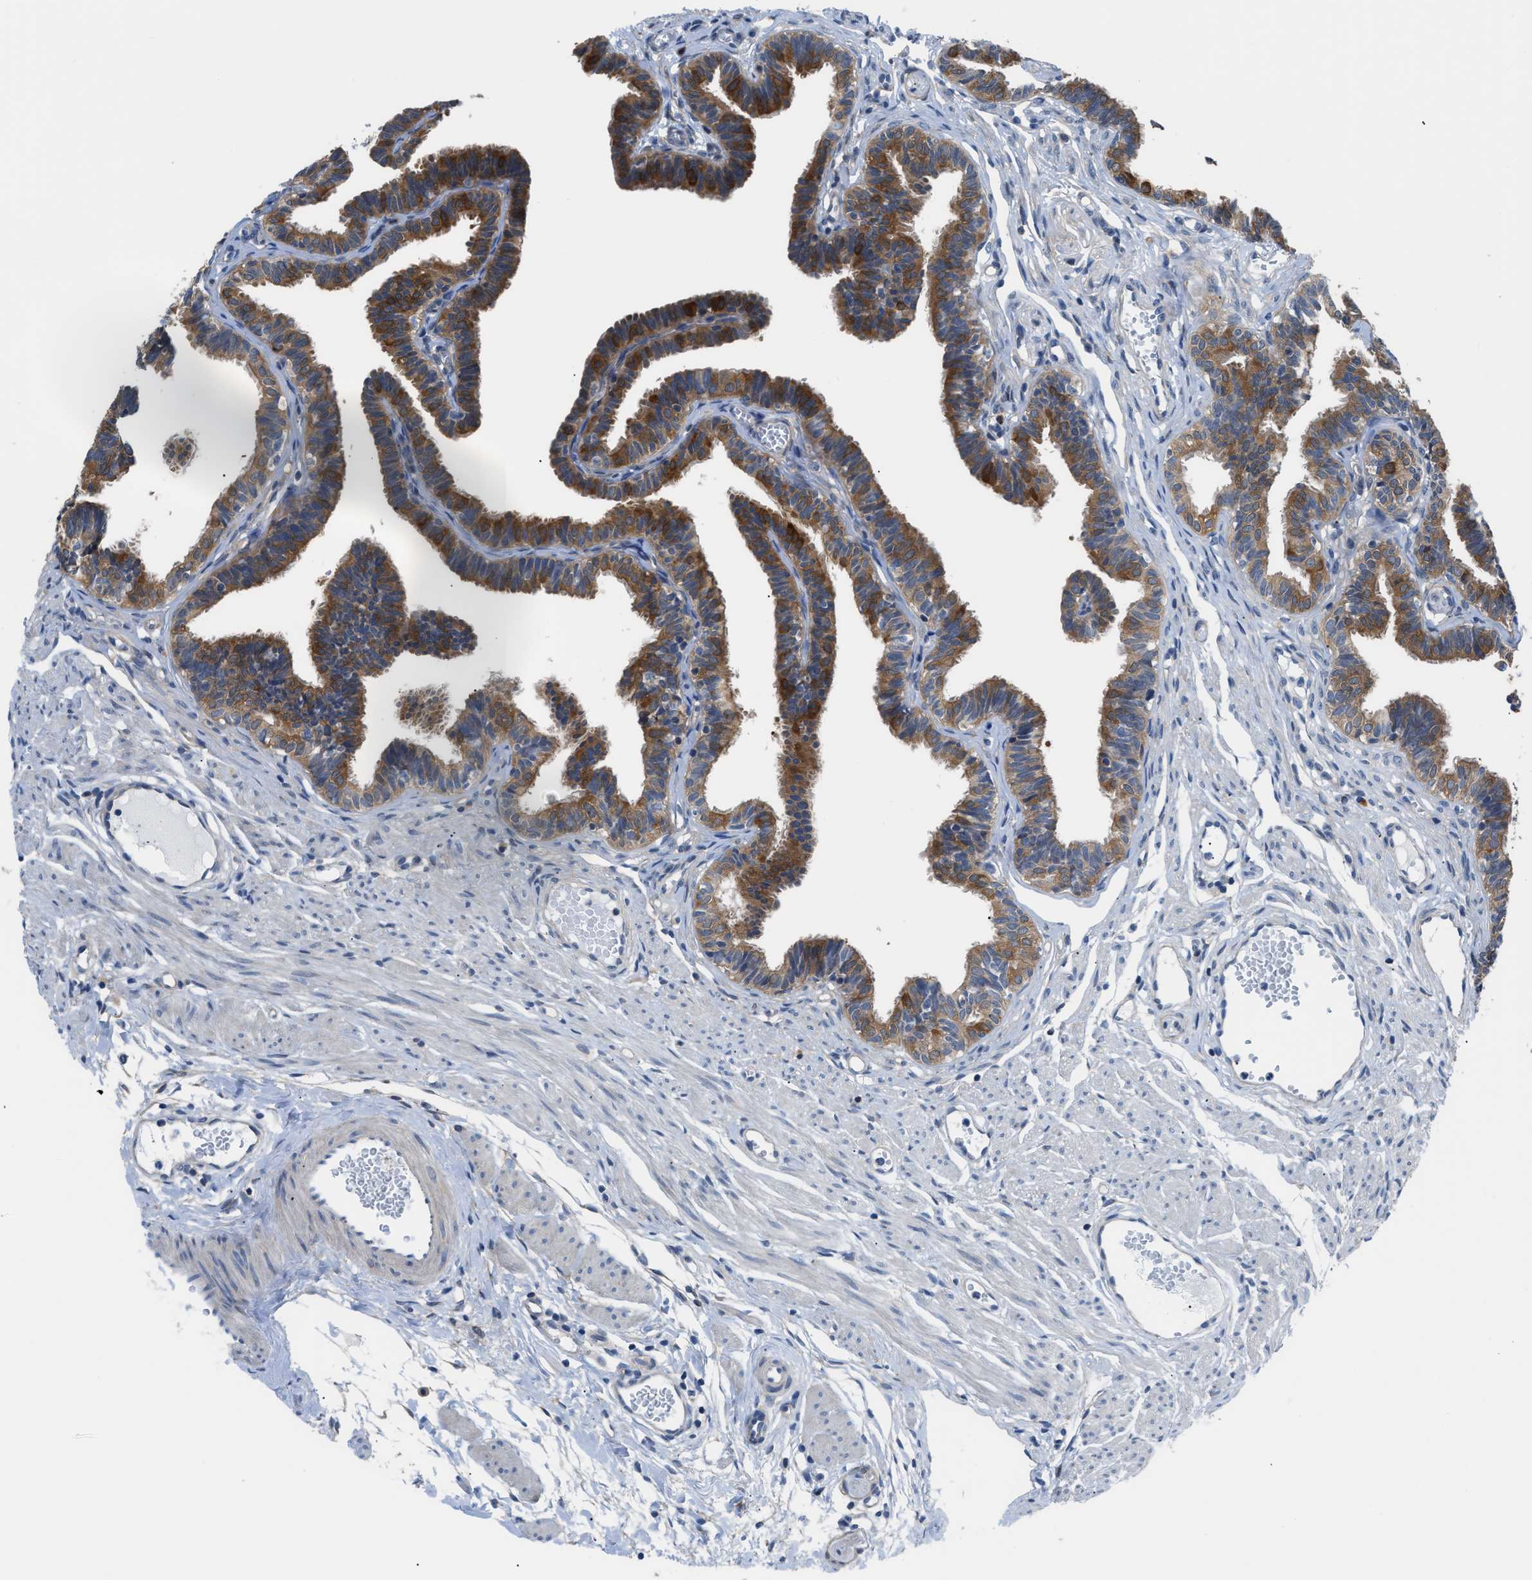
{"staining": {"intensity": "moderate", "quantity": ">75%", "location": "cytoplasmic/membranous,nuclear"}, "tissue": "fallopian tube", "cell_type": "Glandular cells", "image_type": "normal", "snomed": [{"axis": "morphology", "description": "Normal tissue, NOS"}, {"axis": "topography", "description": "Fallopian tube"}, {"axis": "topography", "description": "Ovary"}], "caption": "A brown stain shows moderate cytoplasmic/membranous,nuclear expression of a protein in glandular cells of benign human fallopian tube. (Stains: DAB (3,3'-diaminobenzidine) in brown, nuclei in blue, Microscopy: brightfield microscopy at high magnification).", "gene": "TMEM45B", "patient": {"sex": "female", "age": 23}}